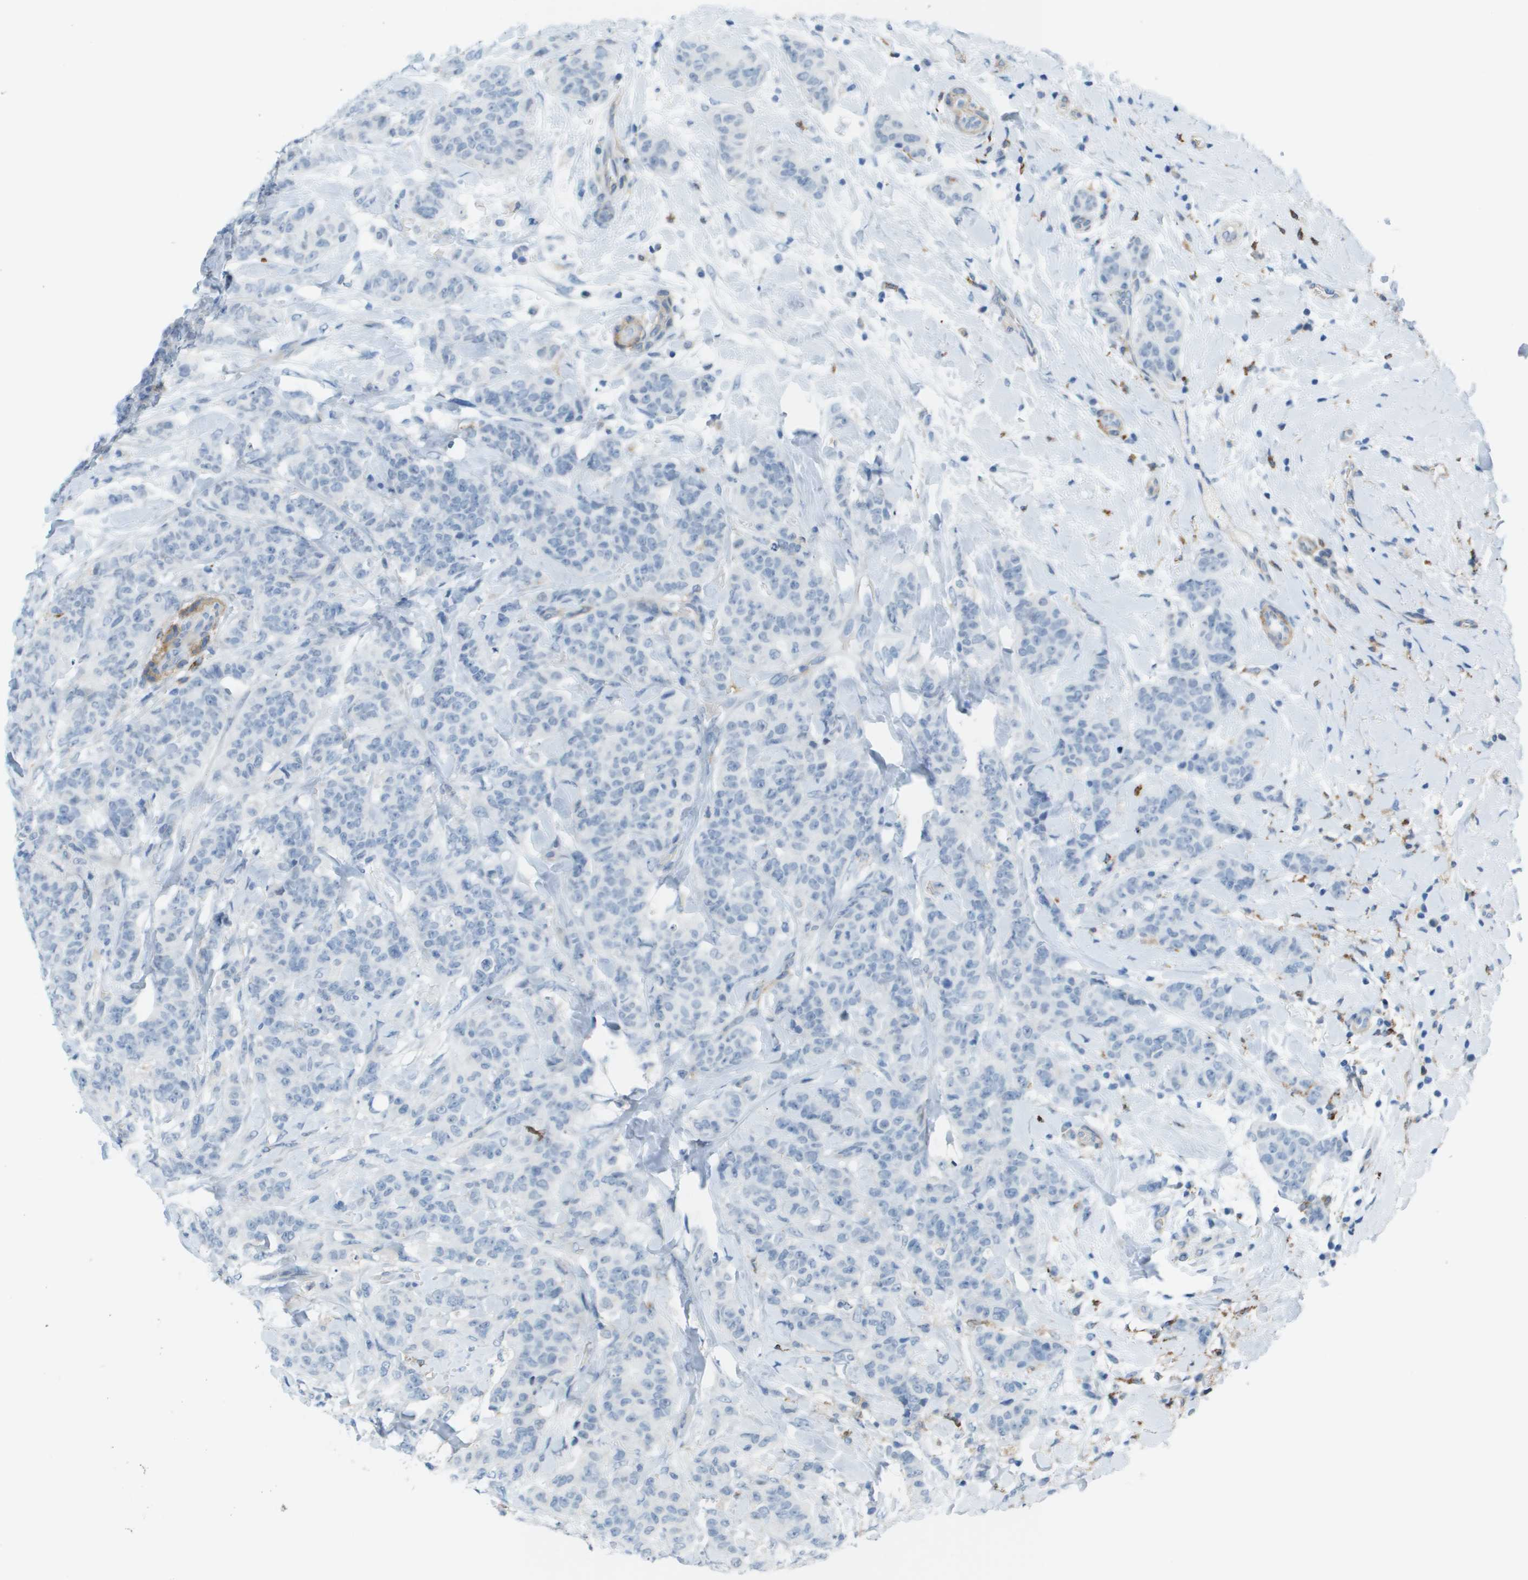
{"staining": {"intensity": "negative", "quantity": "none", "location": "none"}, "tissue": "breast cancer", "cell_type": "Tumor cells", "image_type": "cancer", "snomed": [{"axis": "morphology", "description": "Normal tissue, NOS"}, {"axis": "morphology", "description": "Duct carcinoma"}, {"axis": "topography", "description": "Breast"}], "caption": "DAB immunohistochemical staining of human breast invasive ductal carcinoma demonstrates no significant expression in tumor cells.", "gene": "ZBTB43", "patient": {"sex": "female", "age": 40}}